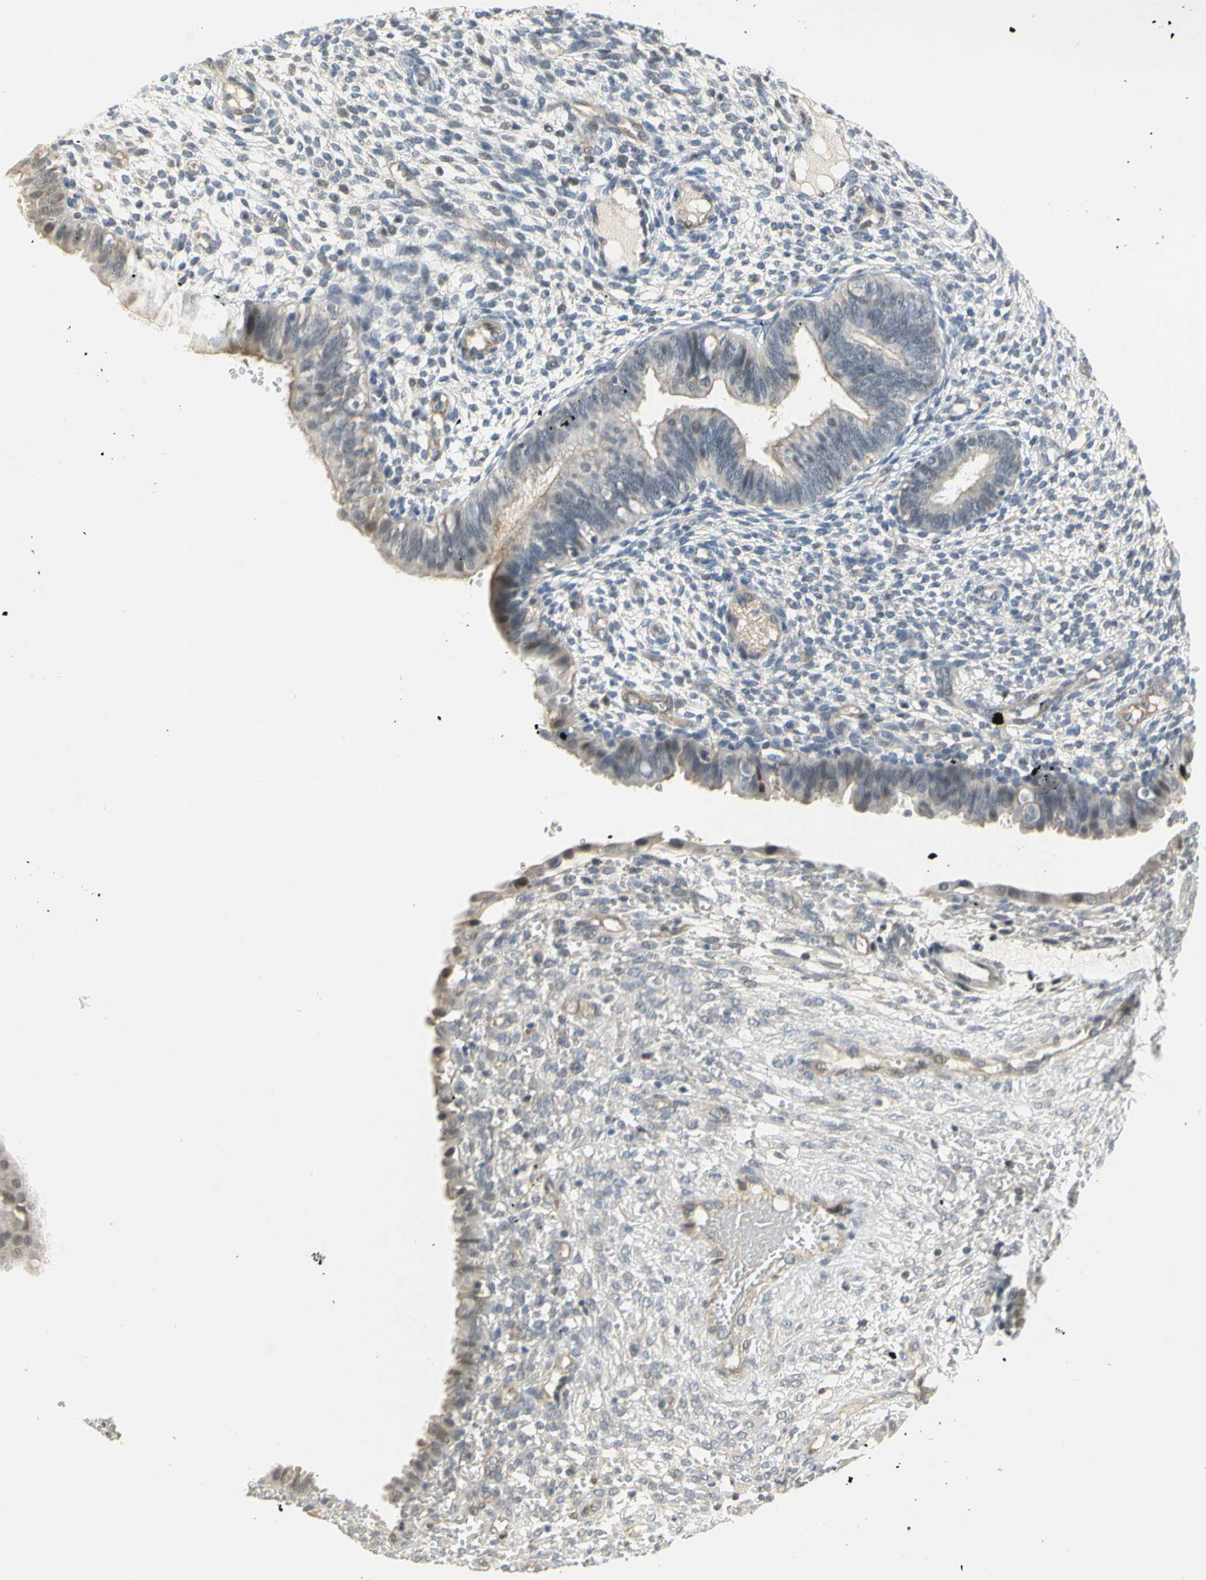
{"staining": {"intensity": "negative", "quantity": "none", "location": "none"}, "tissue": "endometrium", "cell_type": "Cells in endometrial stroma", "image_type": "normal", "snomed": [{"axis": "morphology", "description": "Normal tissue, NOS"}, {"axis": "topography", "description": "Endometrium"}], "caption": "This is a histopathology image of IHC staining of unremarkable endometrium, which shows no positivity in cells in endometrial stroma. Brightfield microscopy of immunohistochemistry (IHC) stained with DAB (3,3'-diaminobenzidine) (brown) and hematoxylin (blue), captured at high magnification.", "gene": "IMPG2", "patient": {"sex": "female", "age": 61}}